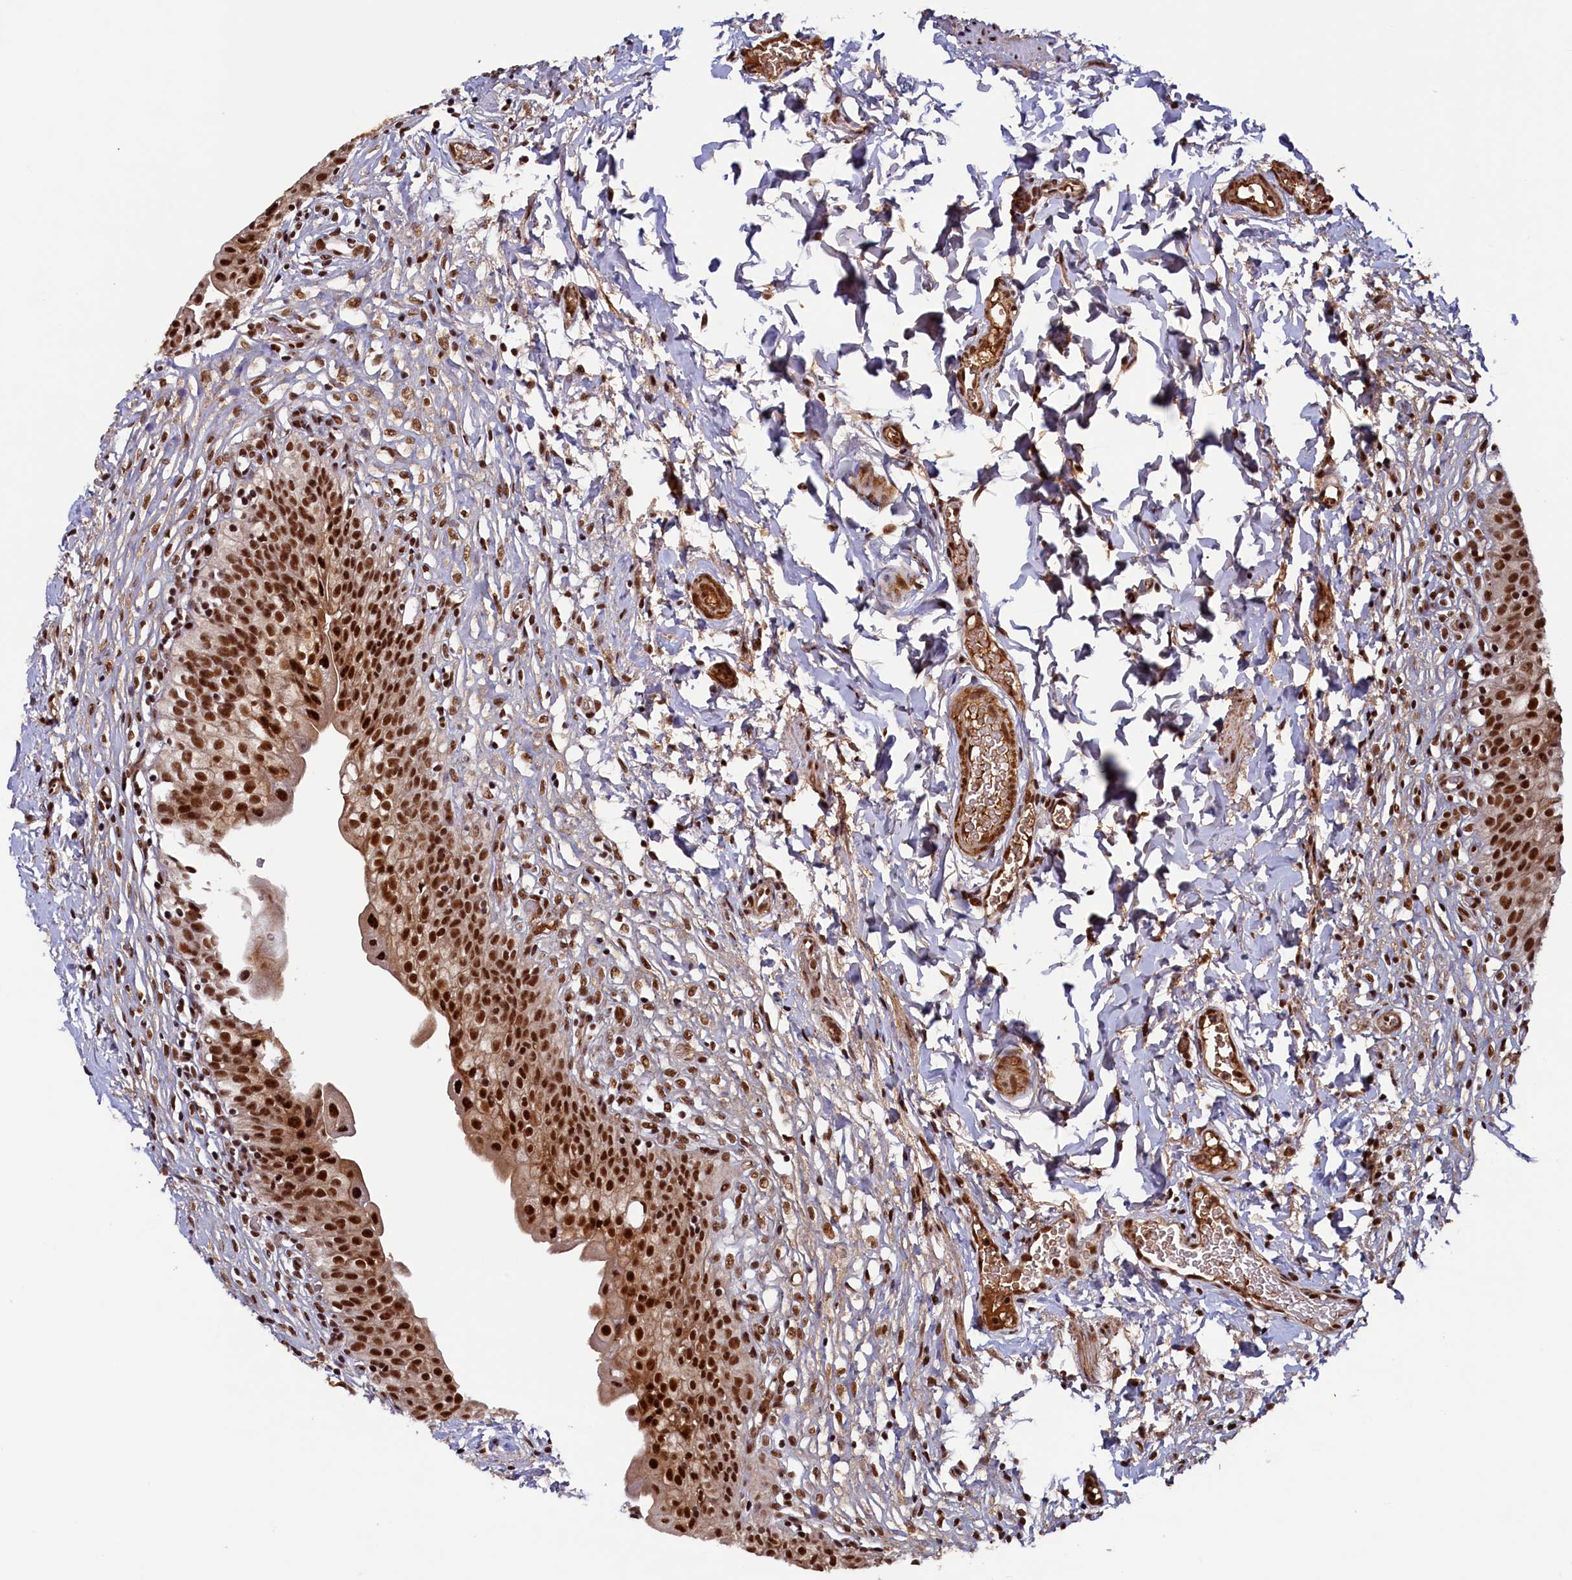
{"staining": {"intensity": "strong", "quantity": ">75%", "location": "nuclear"}, "tissue": "urinary bladder", "cell_type": "Urothelial cells", "image_type": "normal", "snomed": [{"axis": "morphology", "description": "Normal tissue, NOS"}, {"axis": "topography", "description": "Urinary bladder"}], "caption": "Strong nuclear protein expression is appreciated in approximately >75% of urothelial cells in urinary bladder. The staining is performed using DAB brown chromogen to label protein expression. The nuclei are counter-stained blue using hematoxylin.", "gene": "ZC3H18", "patient": {"sex": "male", "age": 55}}